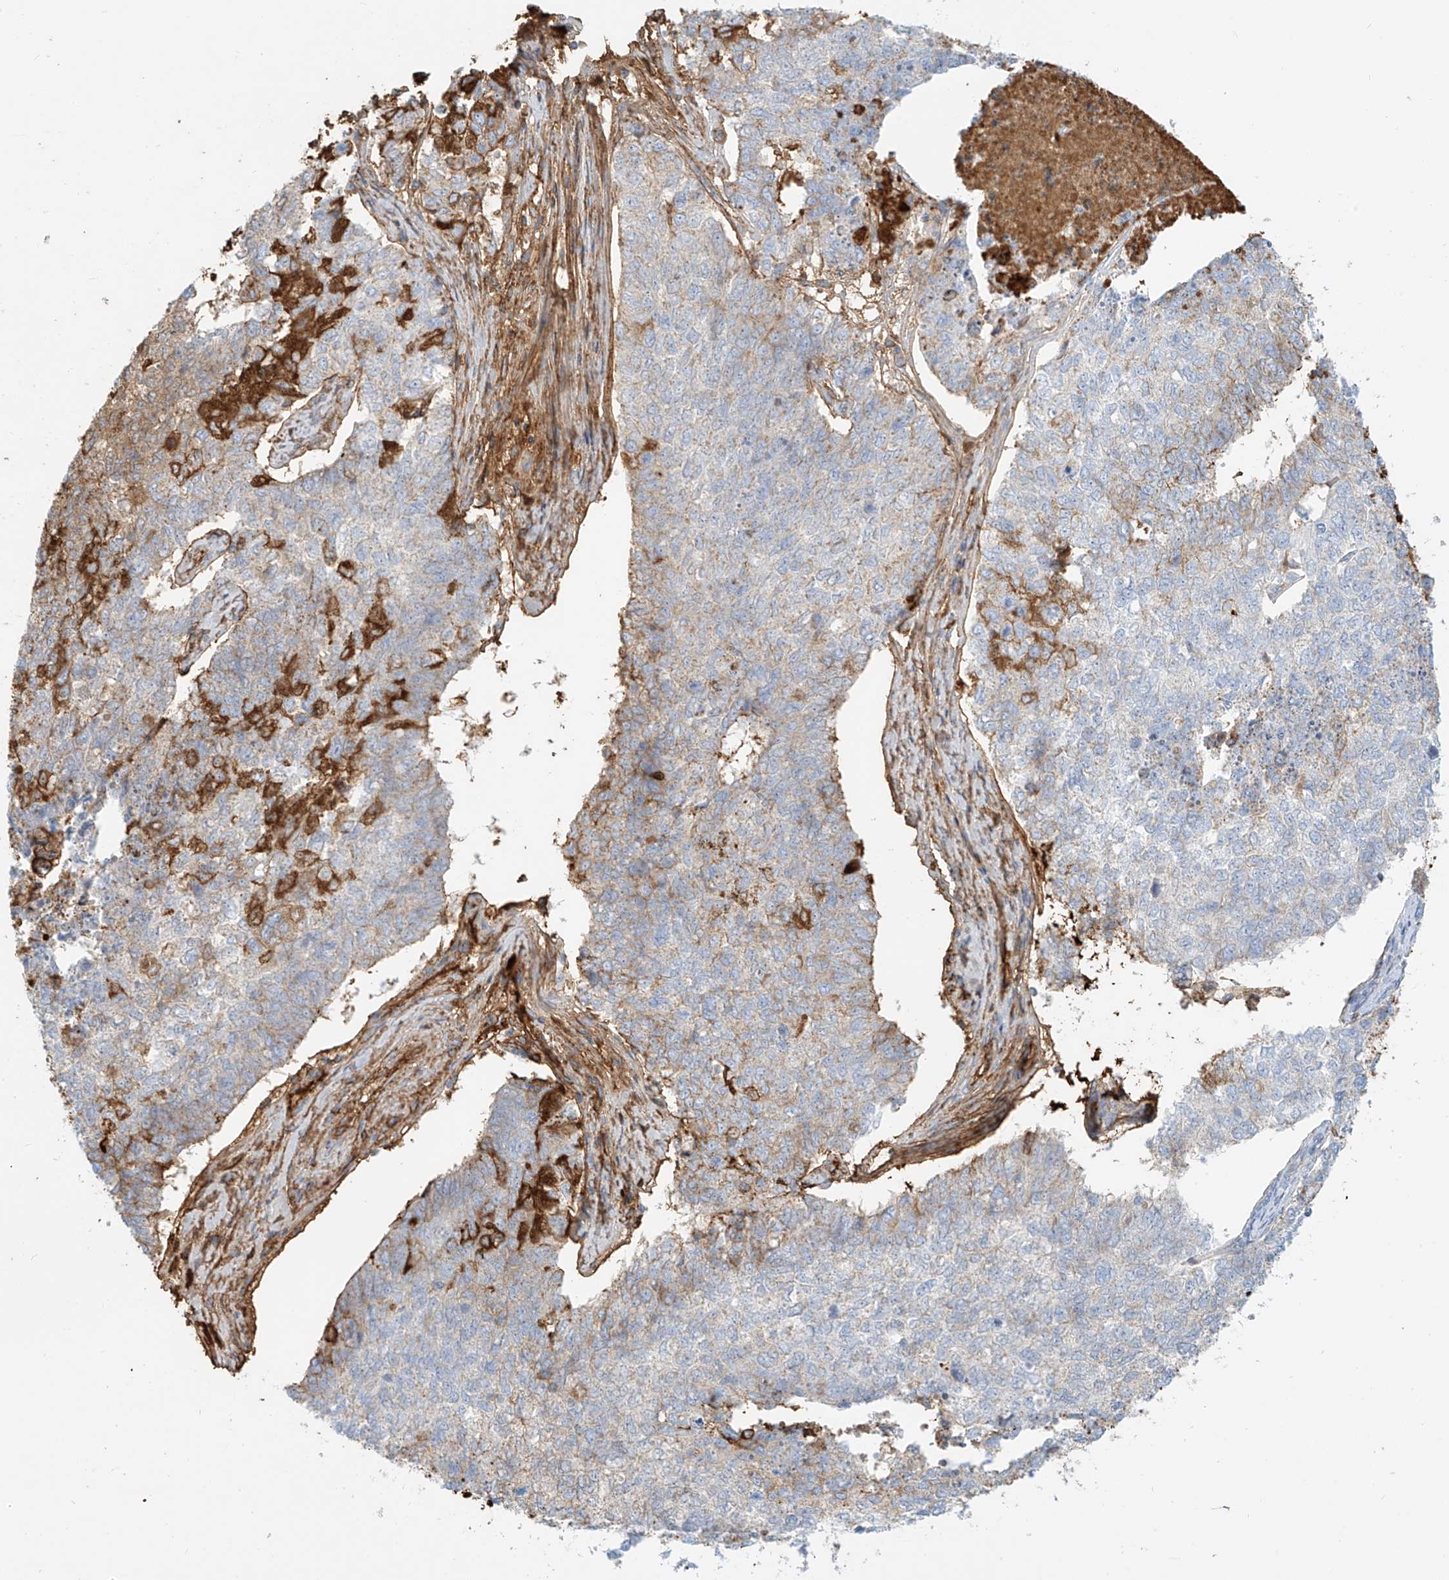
{"staining": {"intensity": "moderate", "quantity": "<25%", "location": "cytoplasmic/membranous"}, "tissue": "cervical cancer", "cell_type": "Tumor cells", "image_type": "cancer", "snomed": [{"axis": "morphology", "description": "Squamous cell carcinoma, NOS"}, {"axis": "topography", "description": "Cervix"}], "caption": "Immunohistochemical staining of cervical cancer exhibits low levels of moderate cytoplasmic/membranous protein expression in approximately <25% of tumor cells.", "gene": "OCSTAMP", "patient": {"sex": "female", "age": 63}}